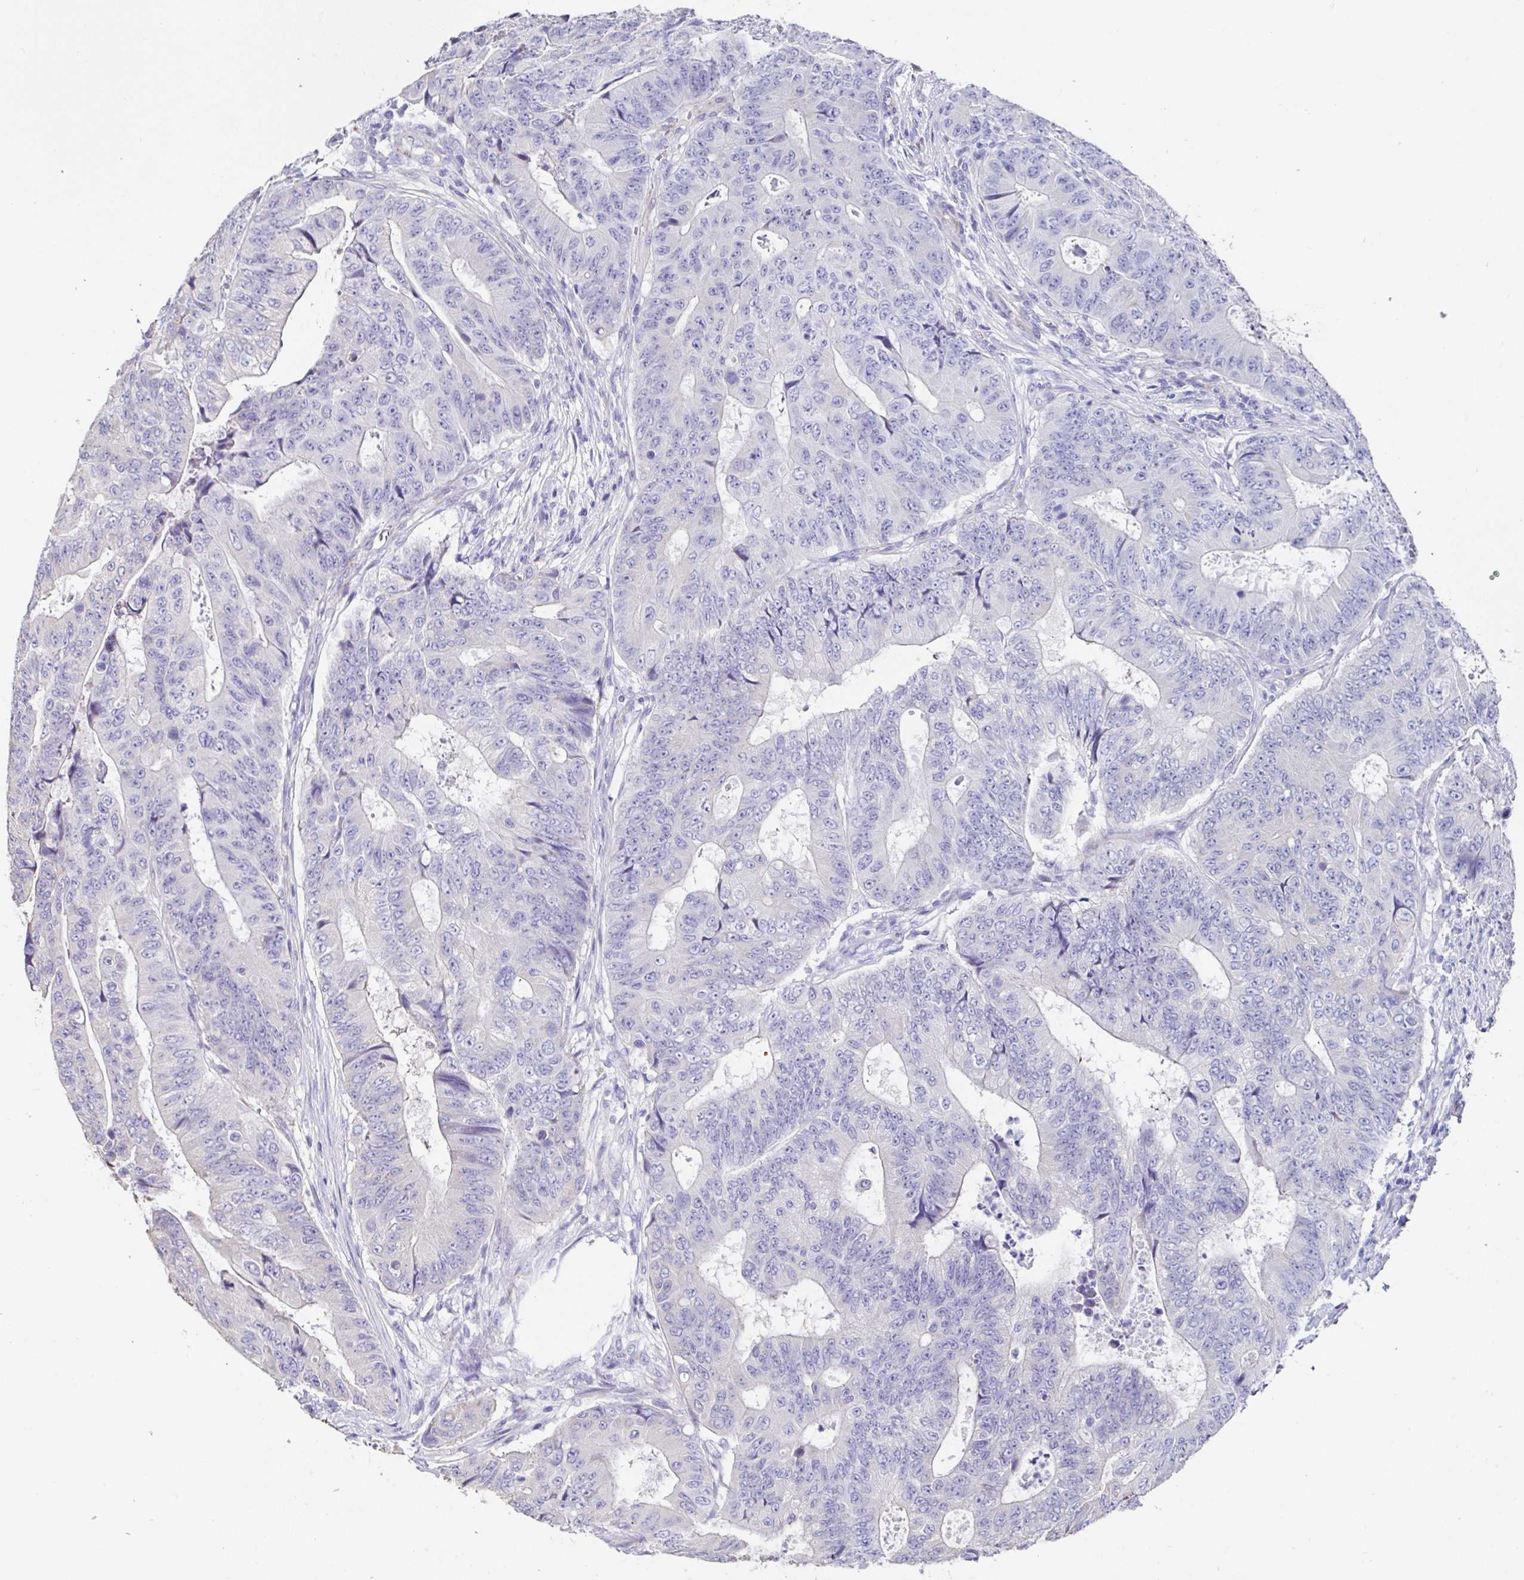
{"staining": {"intensity": "negative", "quantity": "none", "location": "none"}, "tissue": "colorectal cancer", "cell_type": "Tumor cells", "image_type": "cancer", "snomed": [{"axis": "morphology", "description": "Adenocarcinoma, NOS"}, {"axis": "topography", "description": "Colon"}], "caption": "High magnification brightfield microscopy of colorectal adenocarcinoma stained with DAB (3,3'-diaminobenzidine) (brown) and counterstained with hematoxylin (blue): tumor cells show no significant positivity.", "gene": "TMPRSS11E", "patient": {"sex": "female", "age": 48}}